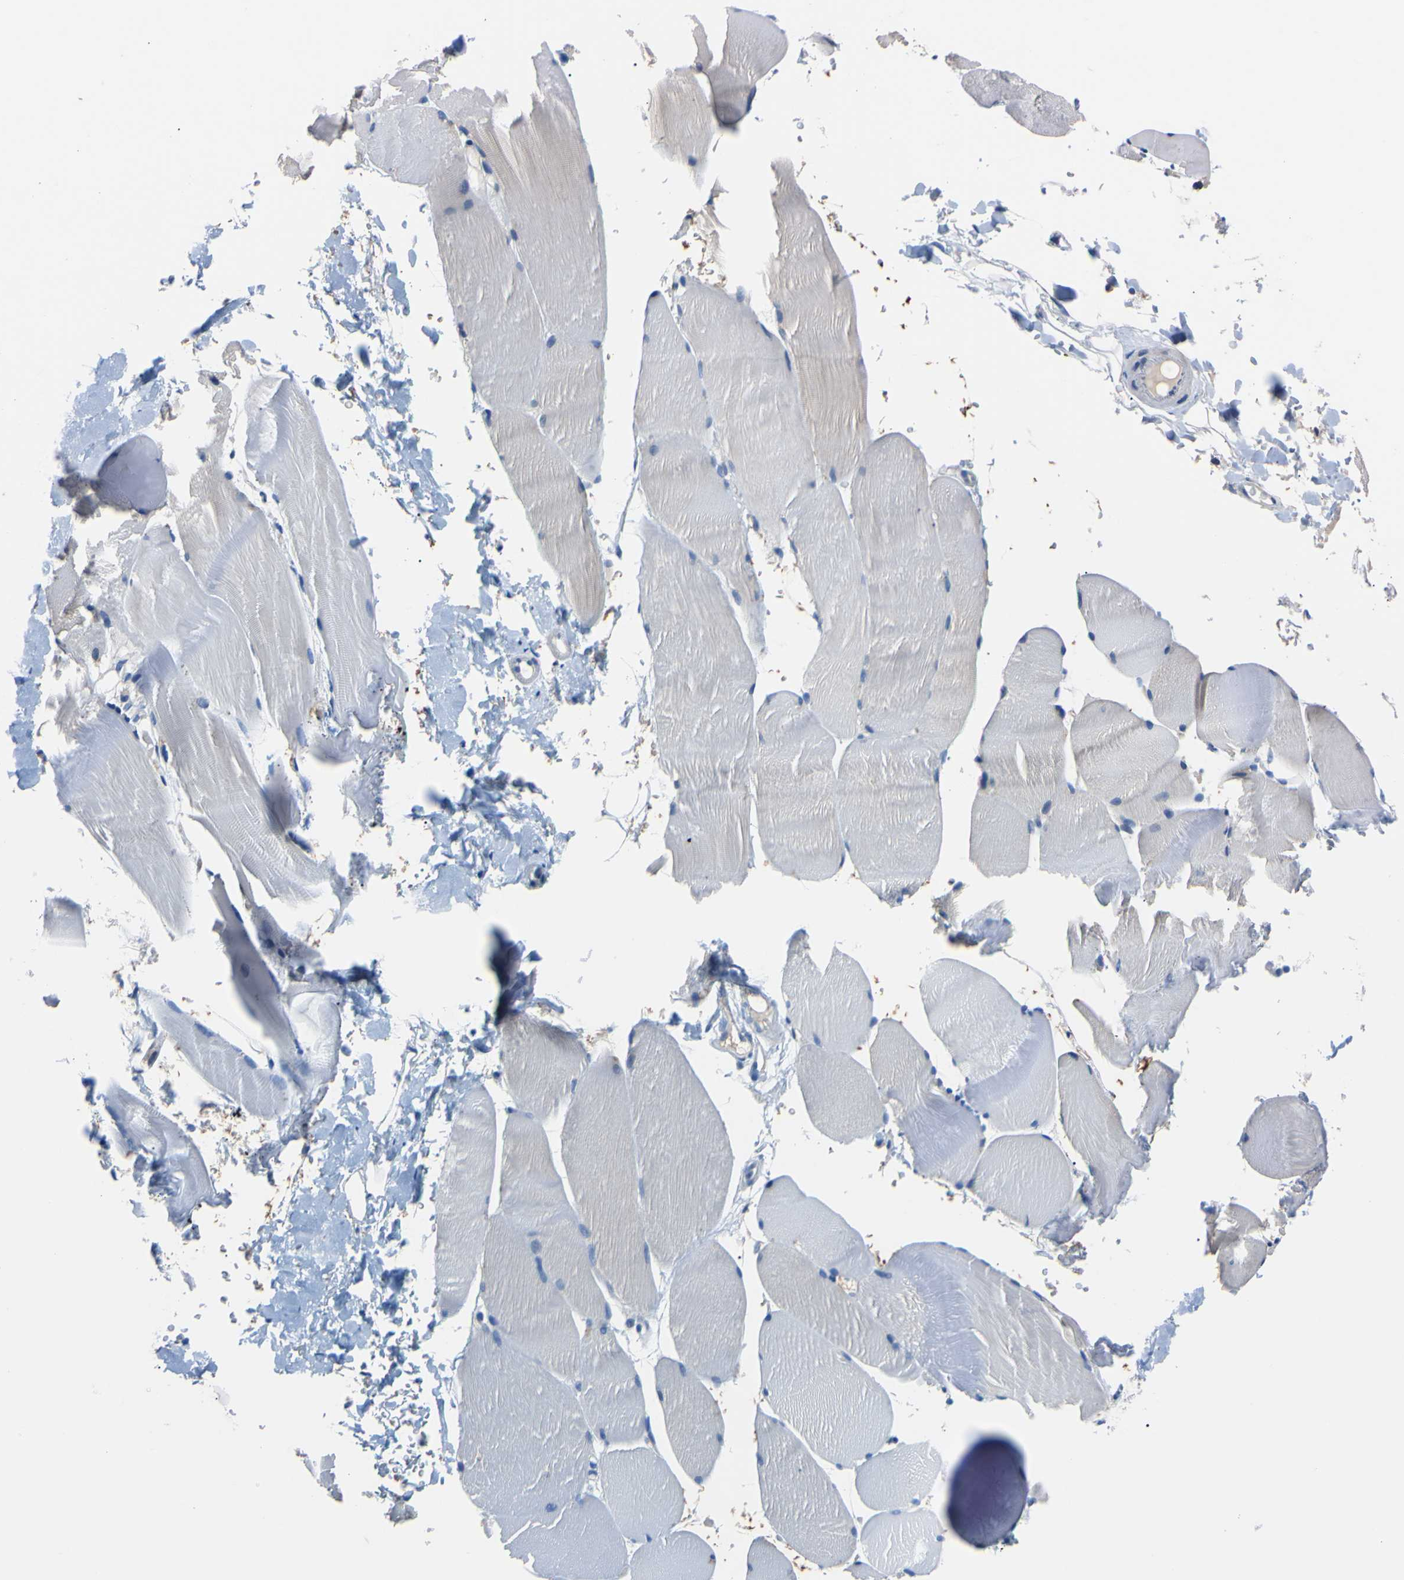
{"staining": {"intensity": "weak", "quantity": "25%-75%", "location": "cytoplasmic/membranous"}, "tissue": "skeletal muscle", "cell_type": "Myocytes", "image_type": "normal", "snomed": [{"axis": "morphology", "description": "Normal tissue, NOS"}, {"axis": "topography", "description": "Skin"}, {"axis": "topography", "description": "Skeletal muscle"}], "caption": "Myocytes exhibit low levels of weak cytoplasmic/membranous expression in about 25%-75% of cells in normal skeletal muscle. (DAB = brown stain, brightfield microscopy at high magnification).", "gene": "RARS1", "patient": {"sex": "male", "age": 83}}